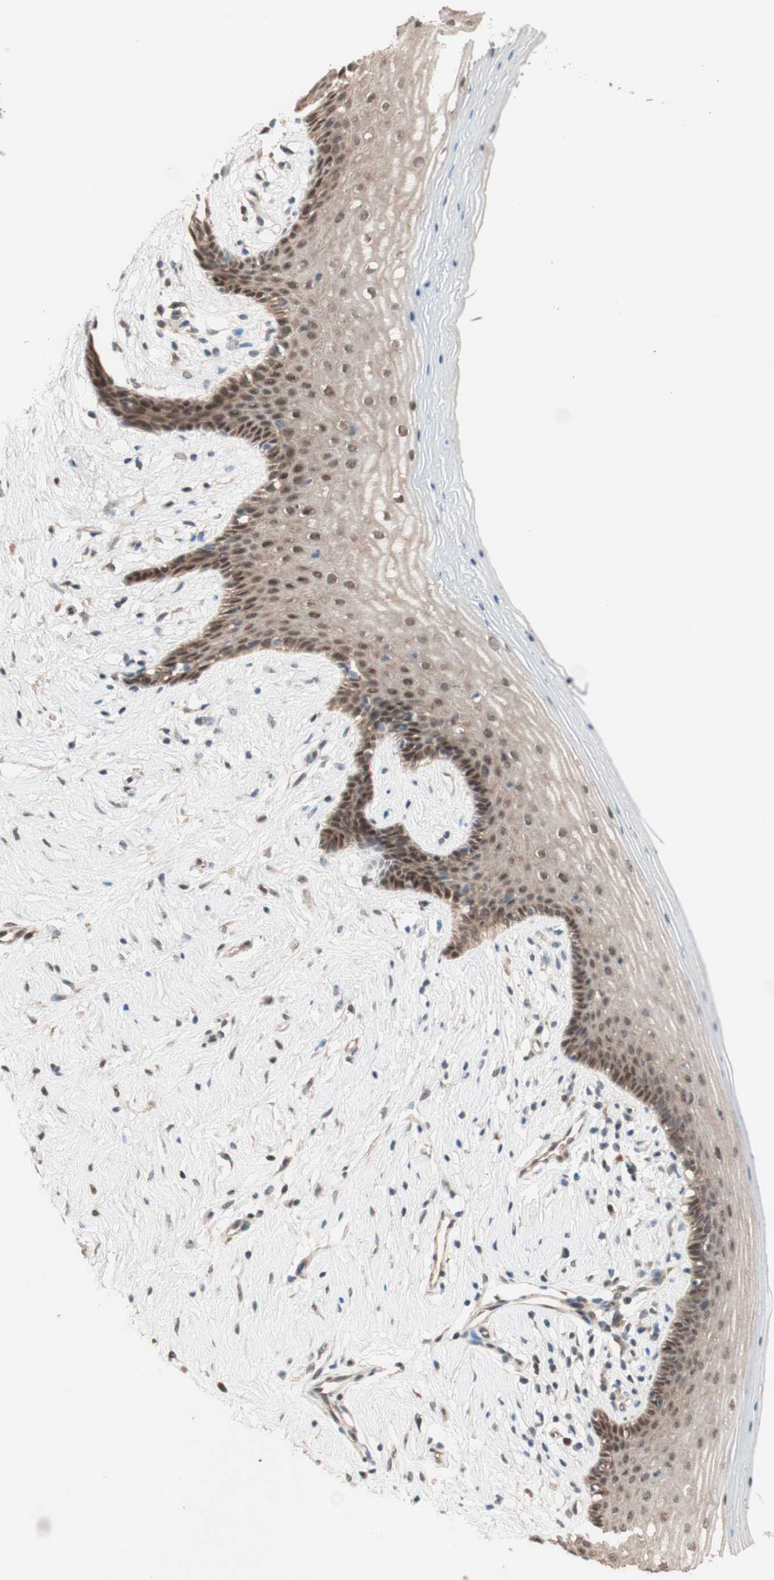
{"staining": {"intensity": "moderate", "quantity": "25%-75%", "location": "cytoplasmic/membranous,nuclear"}, "tissue": "vagina", "cell_type": "Squamous epithelial cells", "image_type": "normal", "snomed": [{"axis": "morphology", "description": "Normal tissue, NOS"}, {"axis": "topography", "description": "Vagina"}], "caption": "Human vagina stained for a protein (brown) exhibits moderate cytoplasmic/membranous,nuclear positive positivity in approximately 25%-75% of squamous epithelial cells.", "gene": "CCNC", "patient": {"sex": "female", "age": 44}}